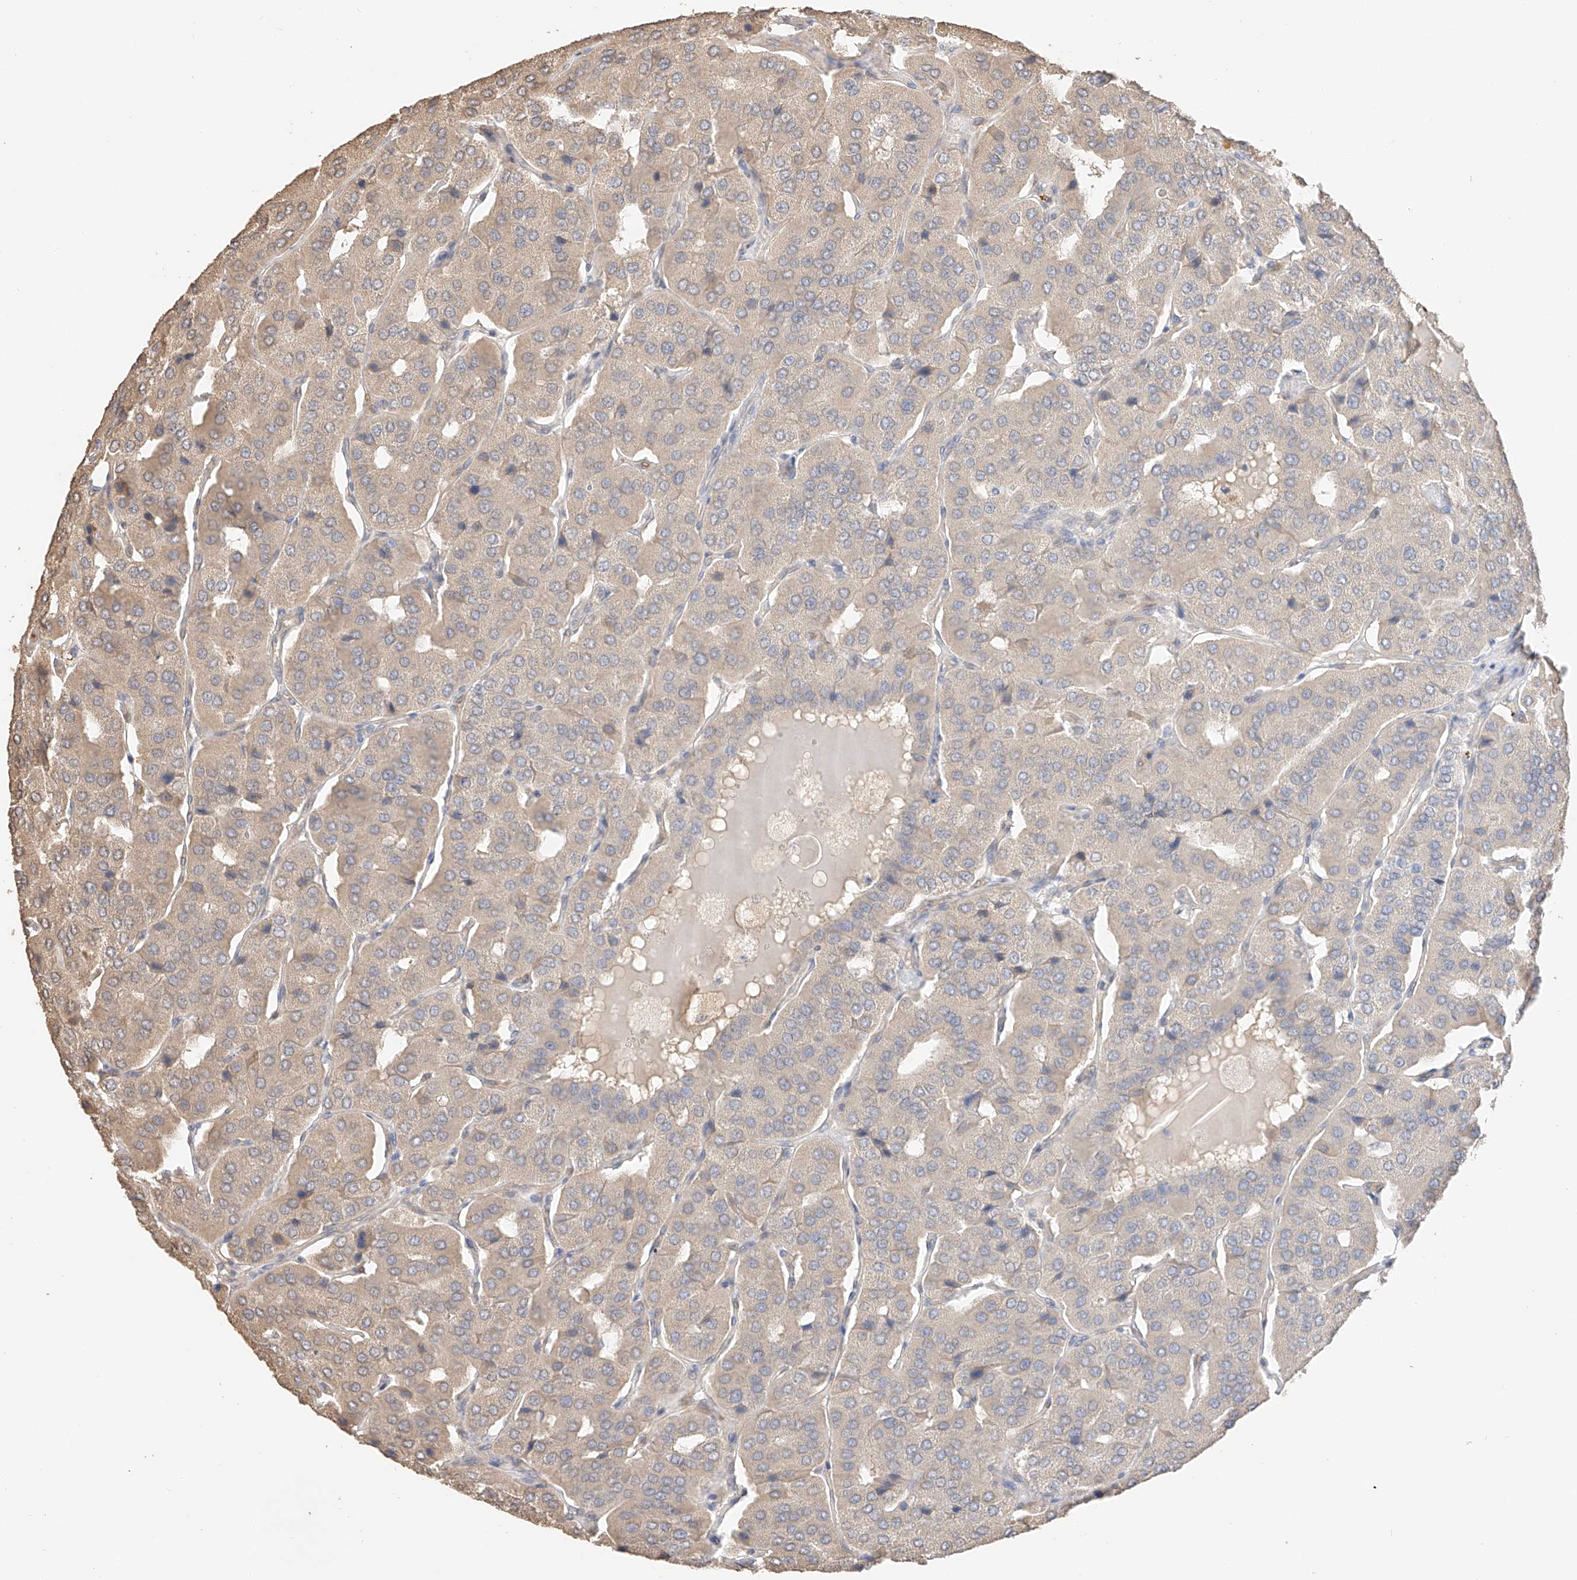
{"staining": {"intensity": "weak", "quantity": ">75%", "location": "cytoplasmic/membranous"}, "tissue": "parathyroid gland", "cell_type": "Glandular cells", "image_type": "normal", "snomed": [{"axis": "morphology", "description": "Normal tissue, NOS"}, {"axis": "morphology", "description": "Adenoma, NOS"}, {"axis": "topography", "description": "Parathyroid gland"}], "caption": "IHC (DAB) staining of unremarkable human parathyroid gland exhibits weak cytoplasmic/membranous protein staining in about >75% of glandular cells.", "gene": "IL22RA2", "patient": {"sex": "female", "age": 86}}